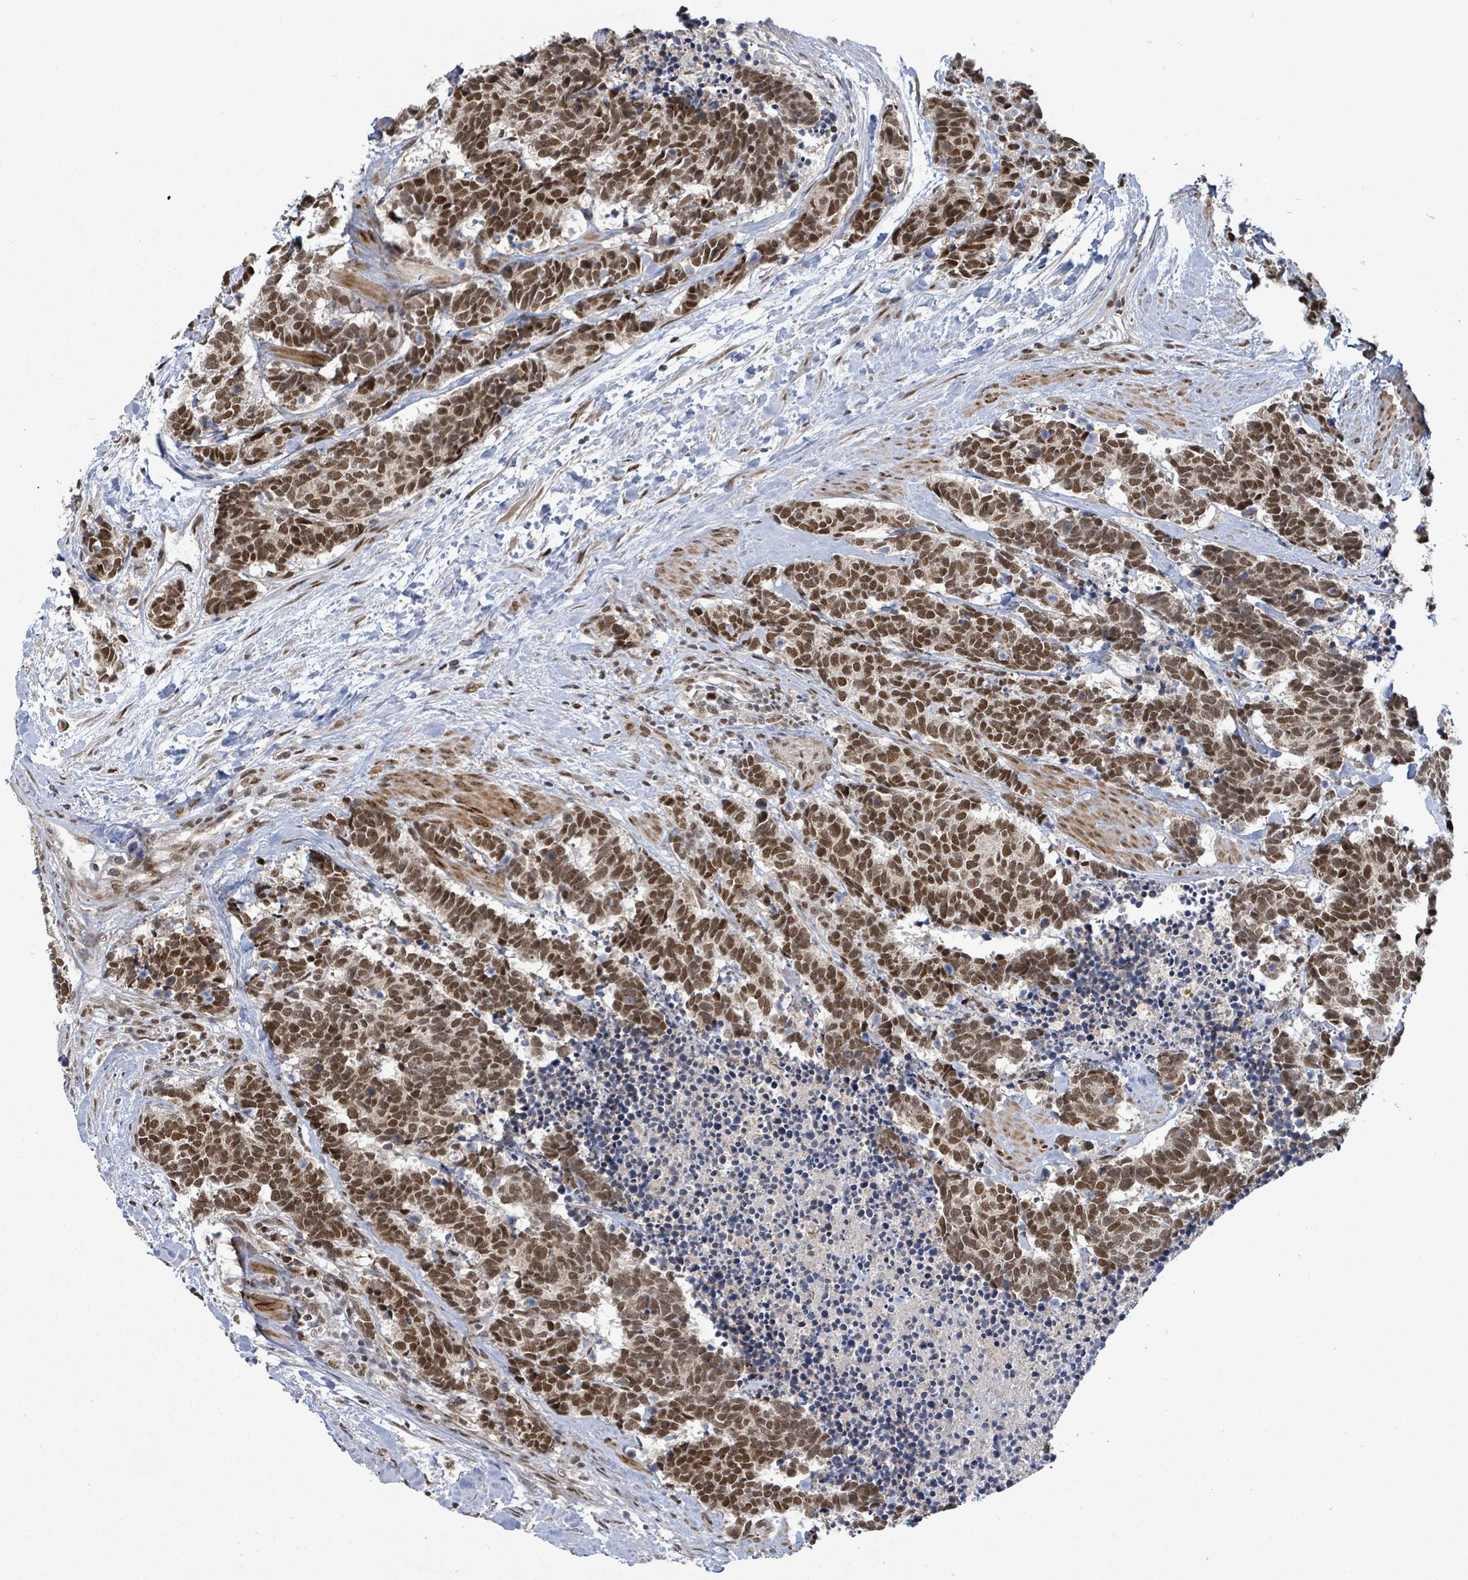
{"staining": {"intensity": "moderate", "quantity": ">75%", "location": "nuclear"}, "tissue": "carcinoid", "cell_type": "Tumor cells", "image_type": "cancer", "snomed": [{"axis": "morphology", "description": "Carcinoma, NOS"}, {"axis": "morphology", "description": "Carcinoid, malignant, NOS"}, {"axis": "topography", "description": "Prostate"}], "caption": "Human carcinoid (malignant) stained for a protein (brown) exhibits moderate nuclear positive positivity in about >75% of tumor cells.", "gene": "PATZ1", "patient": {"sex": "male", "age": 57}}